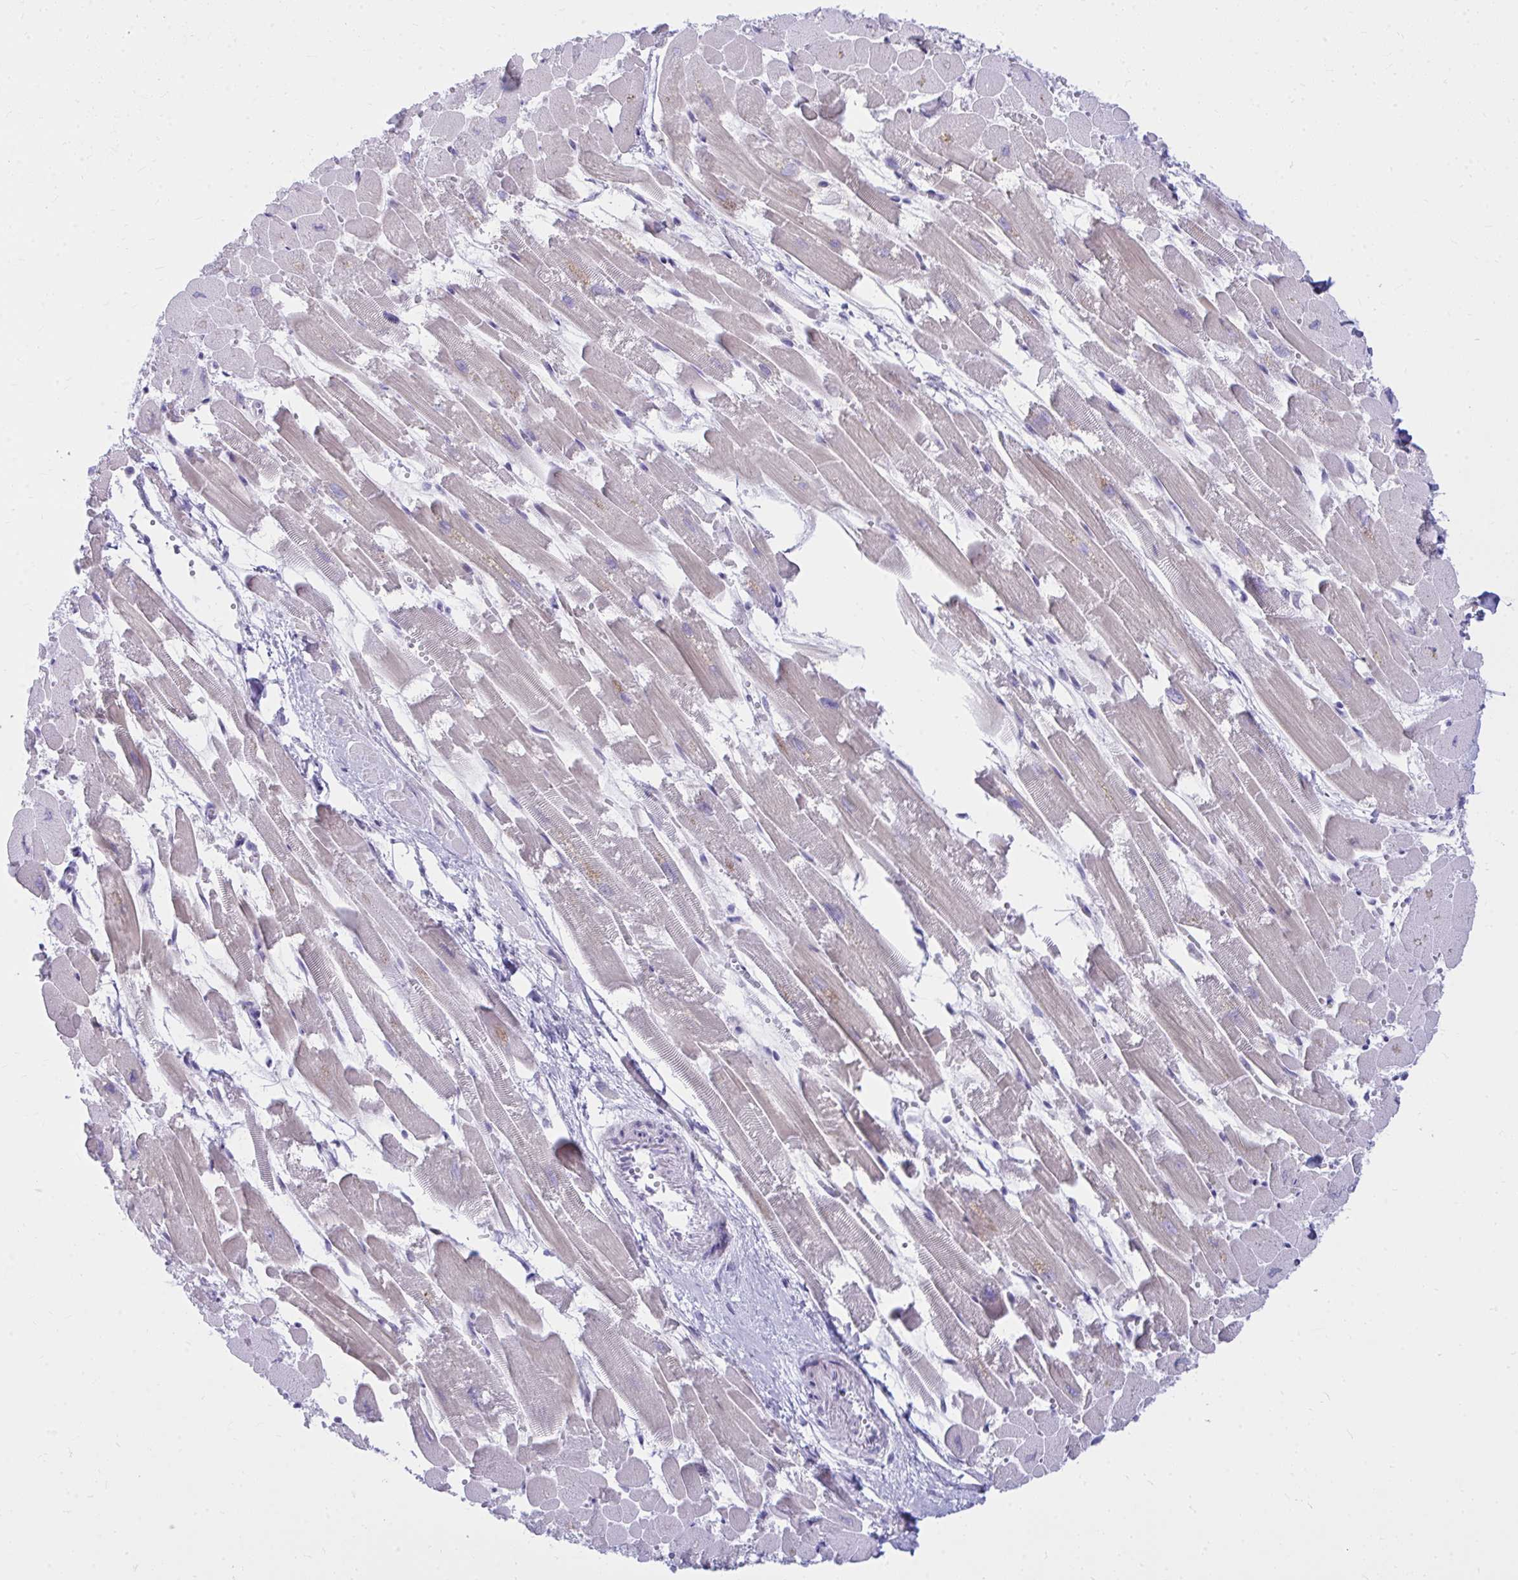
{"staining": {"intensity": "weak", "quantity": "25%-75%", "location": "cytoplasmic/membranous"}, "tissue": "heart muscle", "cell_type": "Cardiomyocytes", "image_type": "normal", "snomed": [{"axis": "morphology", "description": "Normal tissue, NOS"}, {"axis": "topography", "description": "Heart"}], "caption": "Protein staining of normal heart muscle shows weak cytoplasmic/membranous staining in about 25%-75% of cardiomyocytes.", "gene": "OR5F1", "patient": {"sex": "female", "age": 52}}